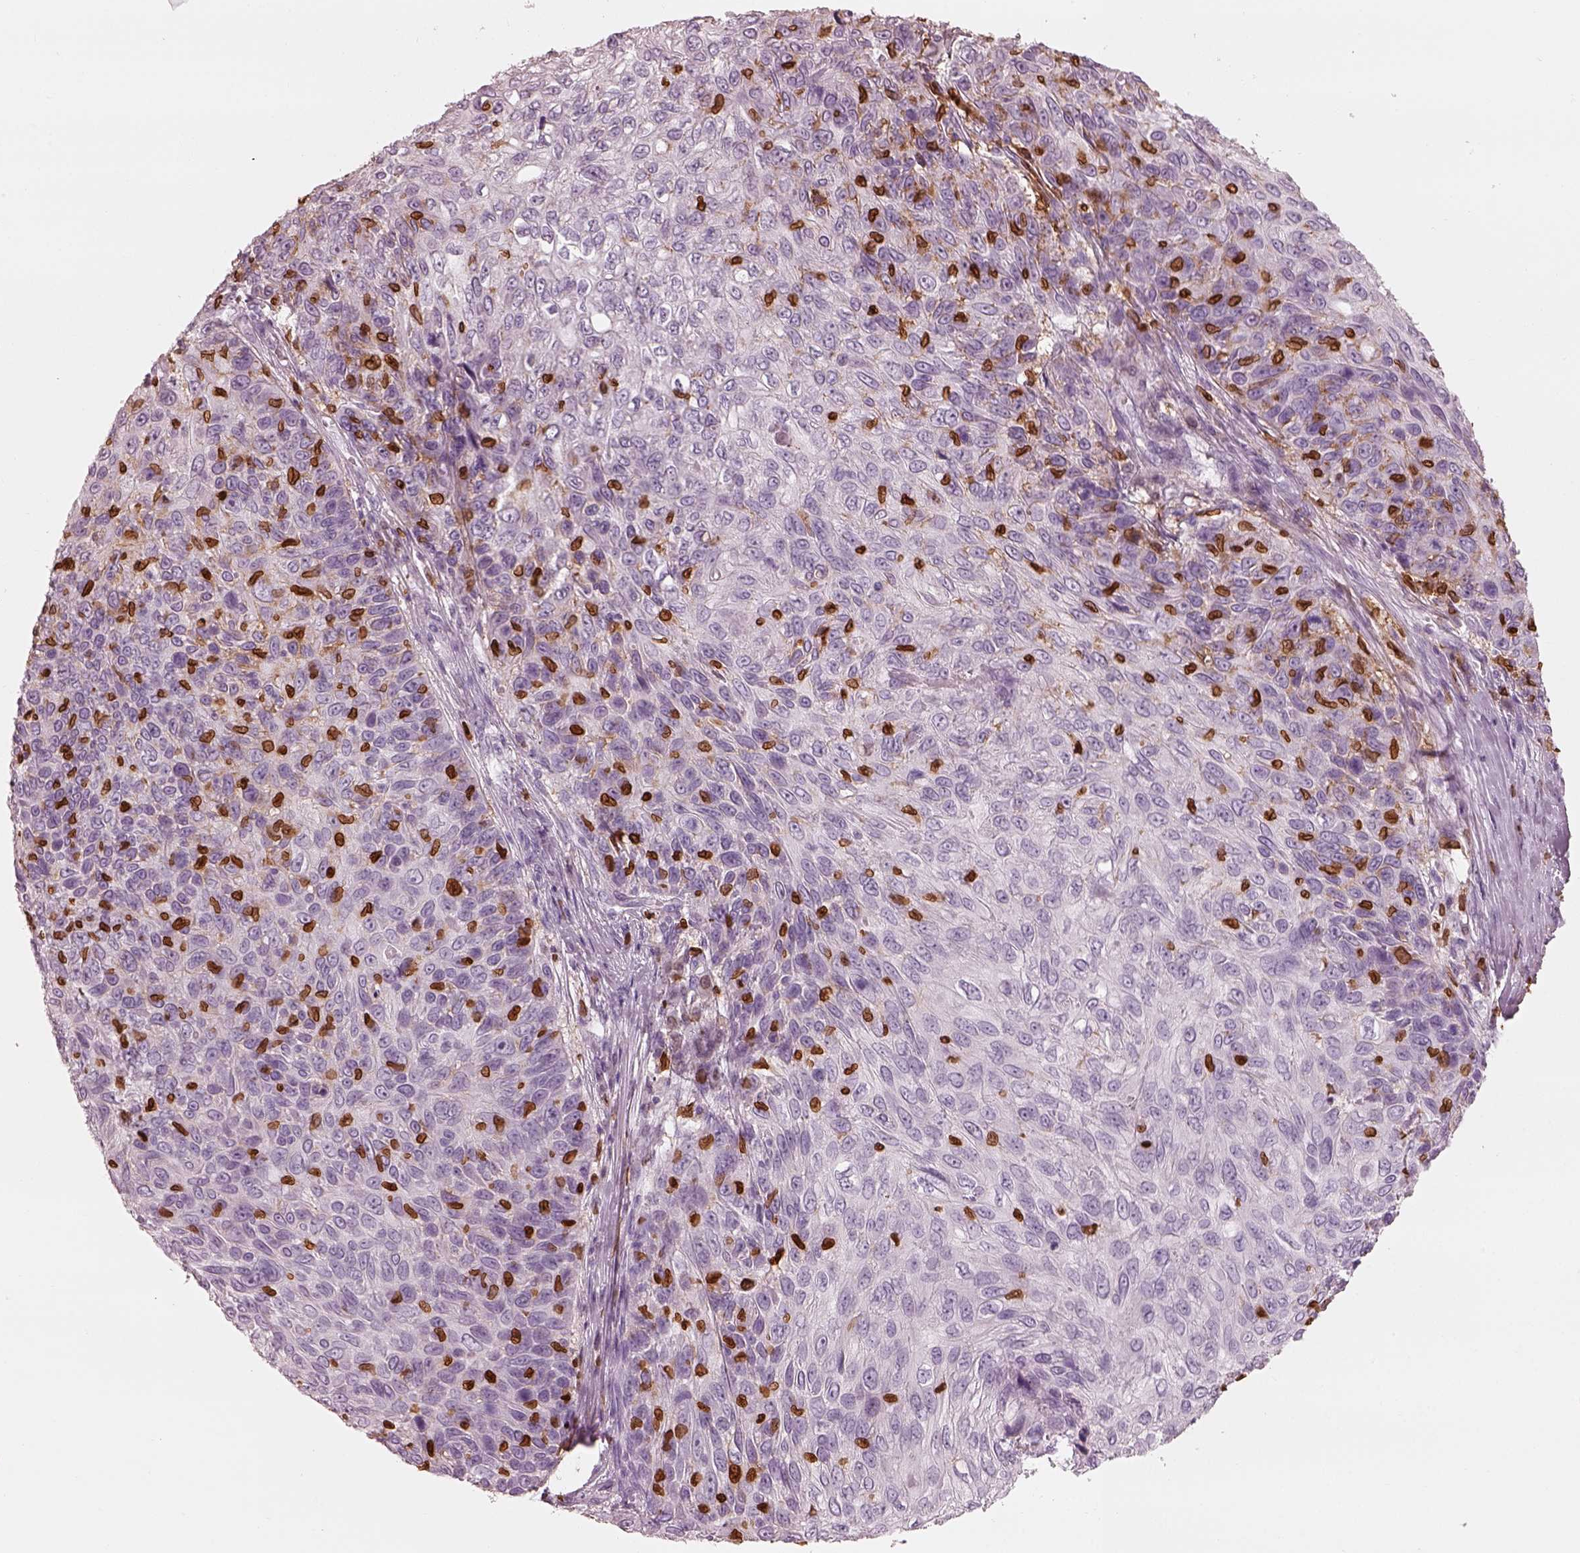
{"staining": {"intensity": "negative", "quantity": "none", "location": "none"}, "tissue": "skin cancer", "cell_type": "Tumor cells", "image_type": "cancer", "snomed": [{"axis": "morphology", "description": "Squamous cell carcinoma, NOS"}, {"axis": "topography", "description": "Skin"}], "caption": "Skin squamous cell carcinoma was stained to show a protein in brown. There is no significant staining in tumor cells.", "gene": "ALOX5", "patient": {"sex": "male", "age": 92}}